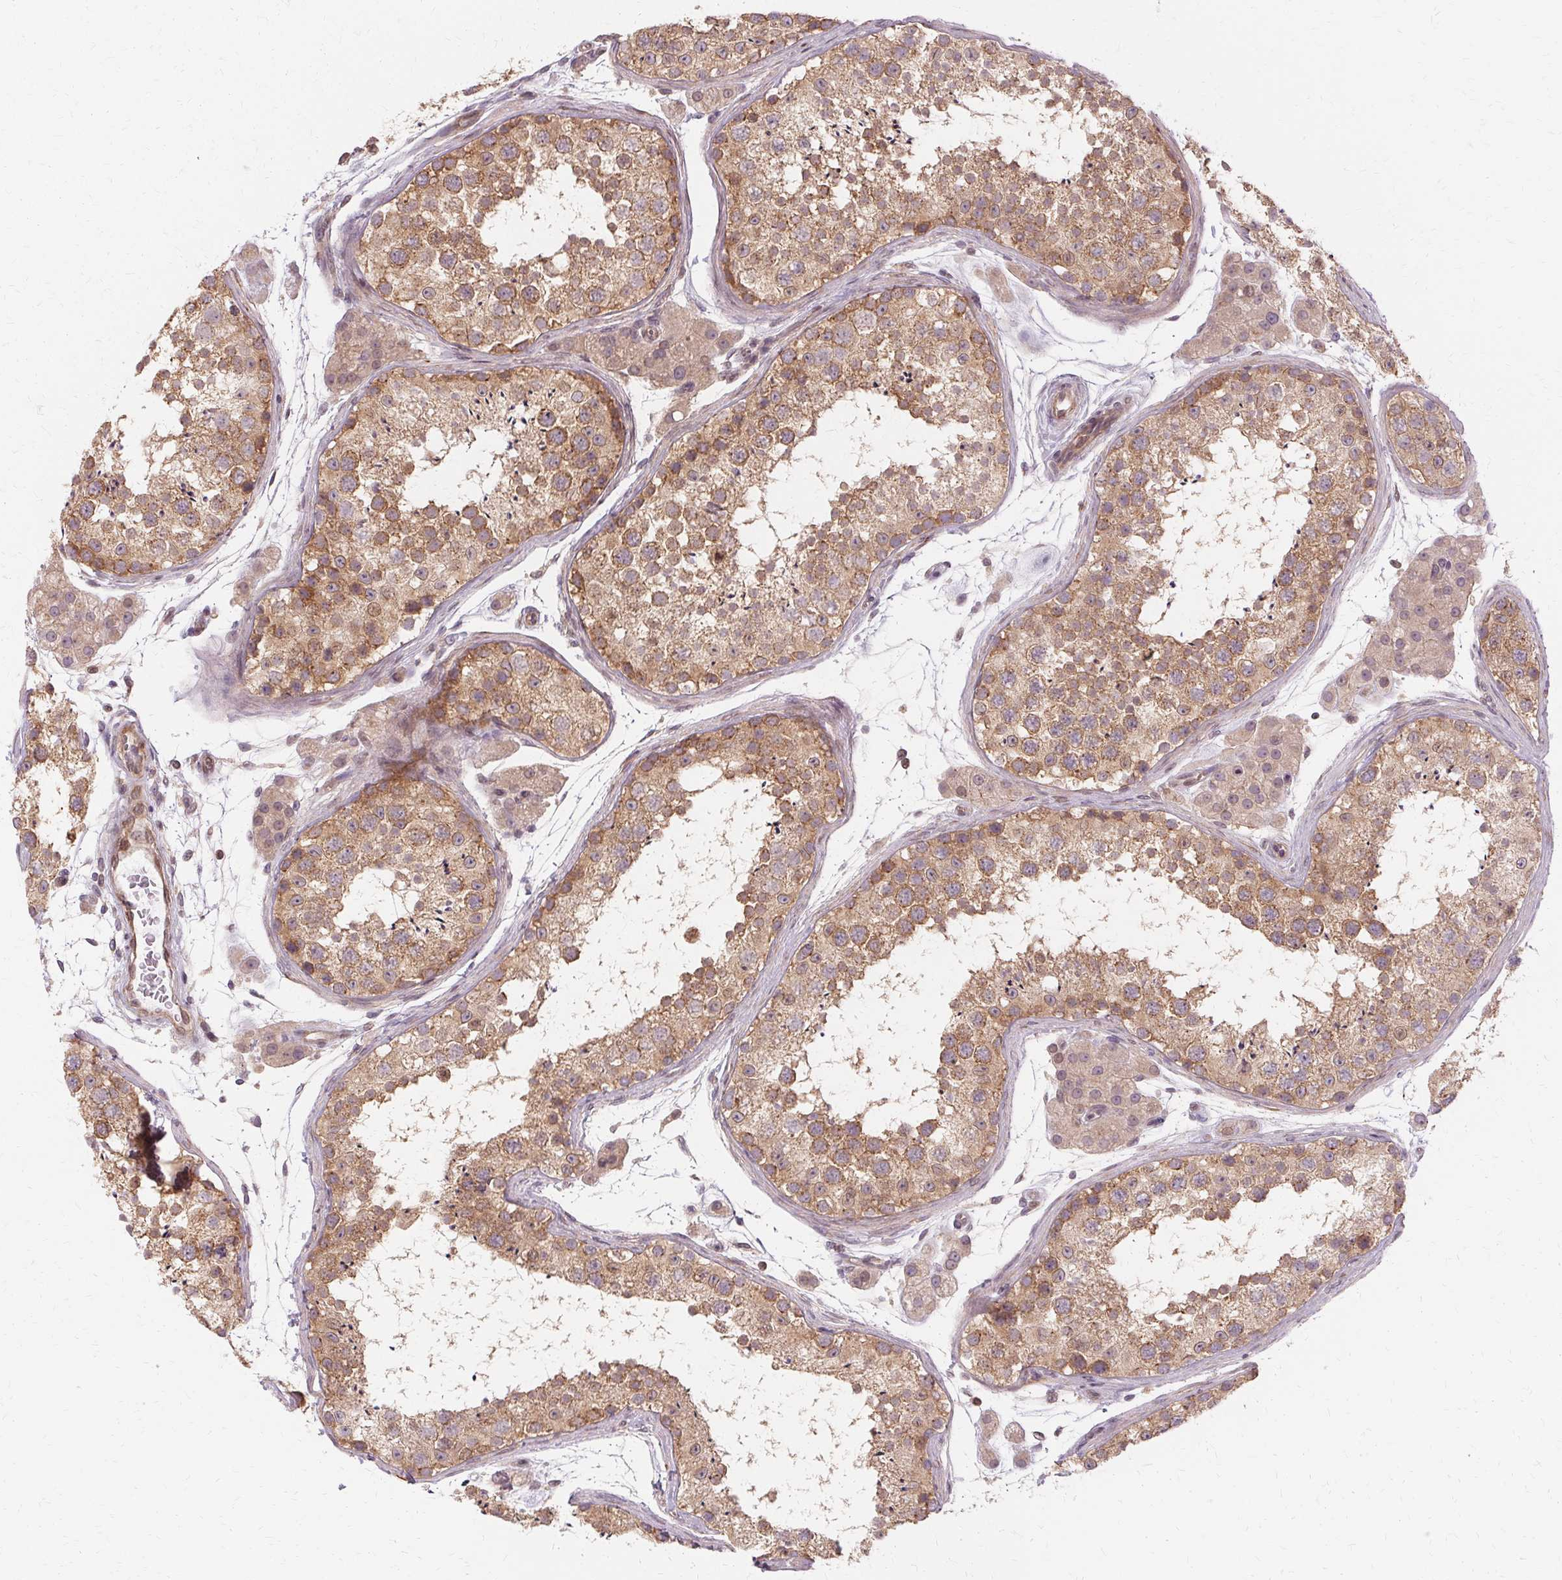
{"staining": {"intensity": "moderate", "quantity": ">75%", "location": "cytoplasmic/membranous"}, "tissue": "testis", "cell_type": "Cells in seminiferous ducts", "image_type": "normal", "snomed": [{"axis": "morphology", "description": "Normal tissue, NOS"}, {"axis": "topography", "description": "Testis"}], "caption": "IHC of normal human testis reveals medium levels of moderate cytoplasmic/membranous staining in about >75% of cells in seminiferous ducts.", "gene": "USP8", "patient": {"sex": "male", "age": 41}}